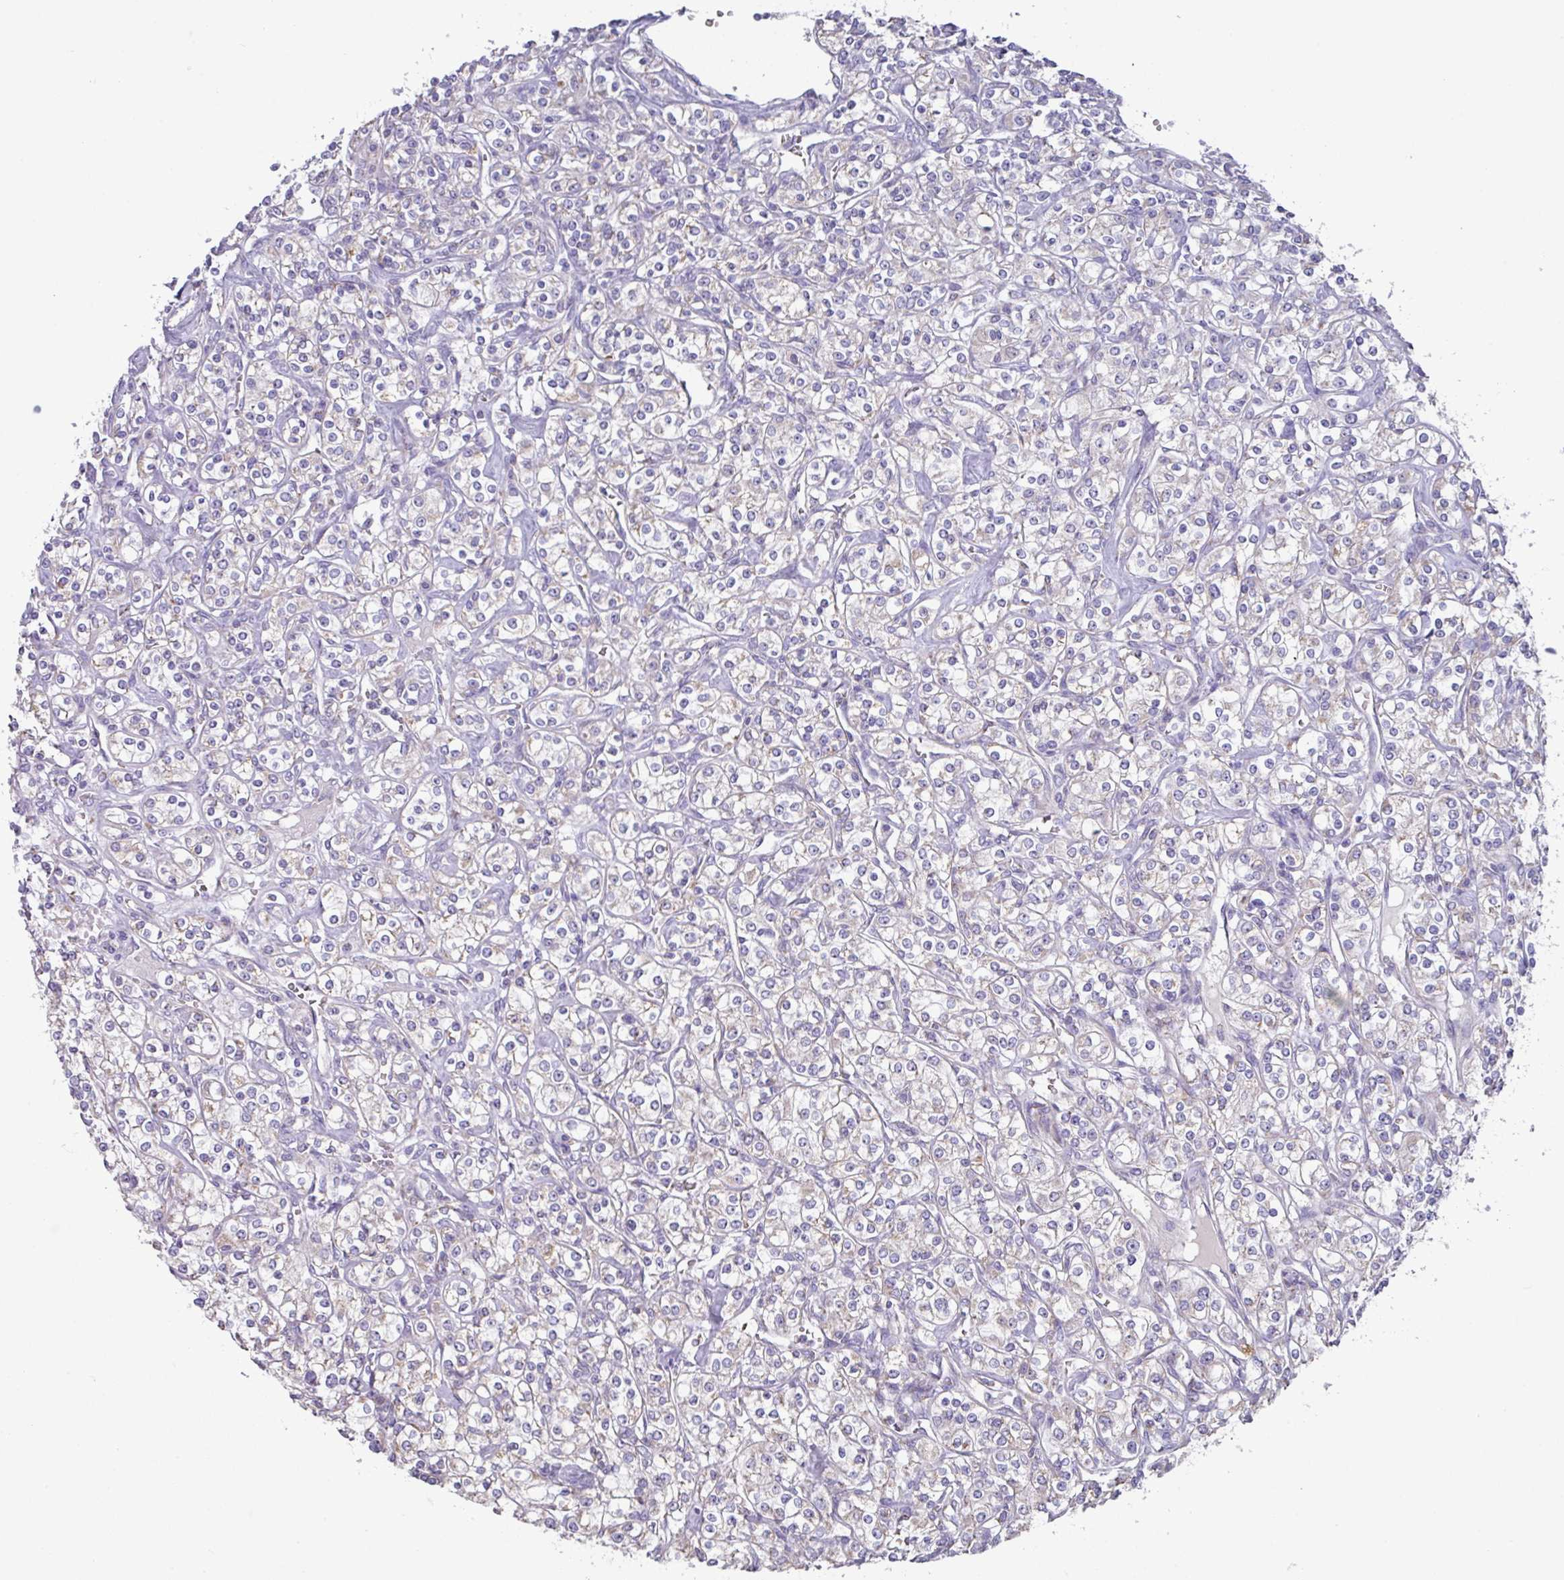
{"staining": {"intensity": "weak", "quantity": "25%-75%", "location": "cytoplasmic/membranous"}, "tissue": "renal cancer", "cell_type": "Tumor cells", "image_type": "cancer", "snomed": [{"axis": "morphology", "description": "Adenocarcinoma, NOS"}, {"axis": "topography", "description": "Kidney"}], "caption": "Renal adenocarcinoma stained with a protein marker reveals weak staining in tumor cells.", "gene": "MT-ND4", "patient": {"sex": "male", "age": 77}}